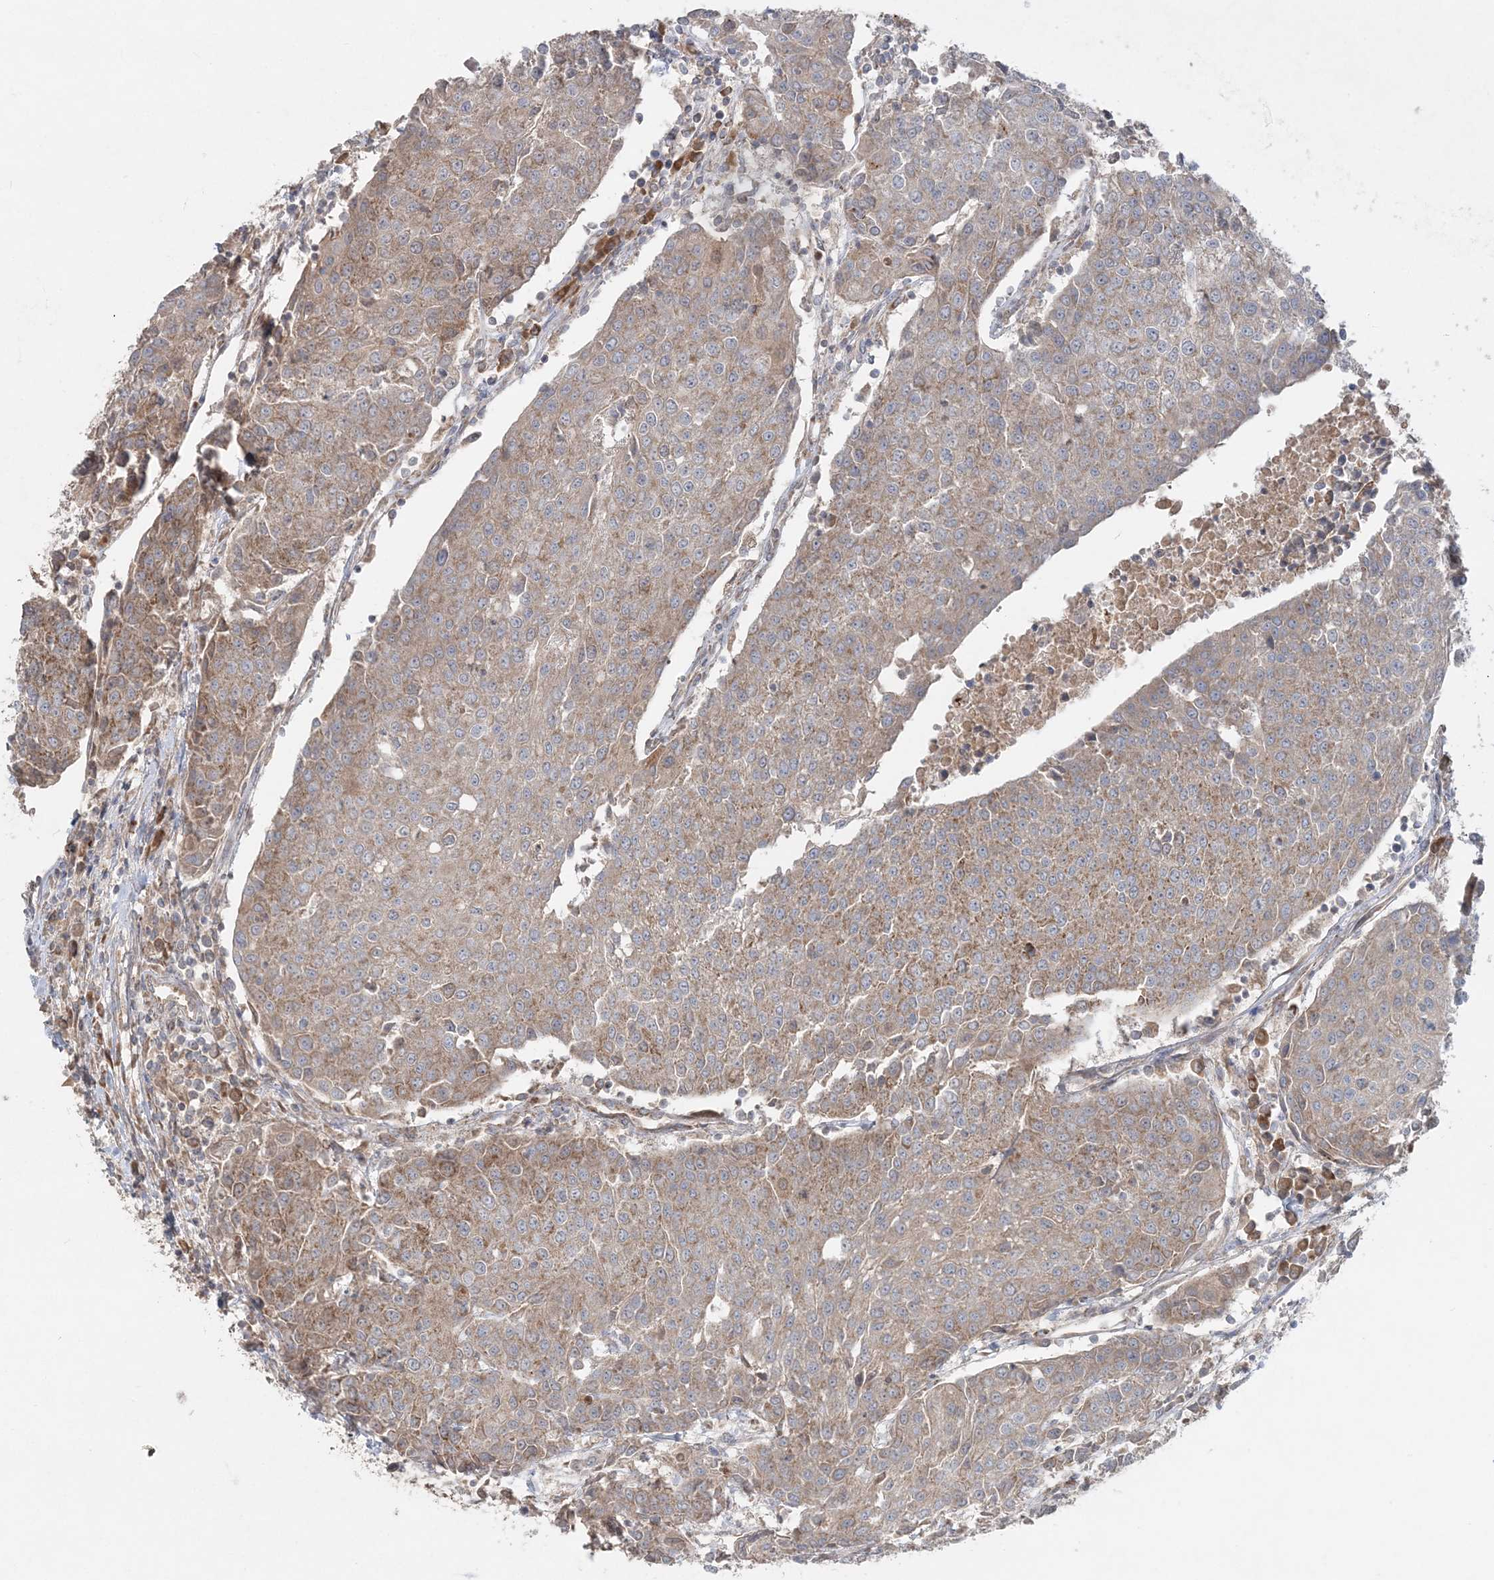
{"staining": {"intensity": "moderate", "quantity": ">75%", "location": "cytoplasmic/membranous"}, "tissue": "urothelial cancer", "cell_type": "Tumor cells", "image_type": "cancer", "snomed": [{"axis": "morphology", "description": "Urothelial carcinoma, High grade"}, {"axis": "topography", "description": "Urinary bladder"}], "caption": "This is a histology image of IHC staining of urothelial cancer, which shows moderate positivity in the cytoplasmic/membranous of tumor cells.", "gene": "LRPPRC", "patient": {"sex": "female", "age": 85}}